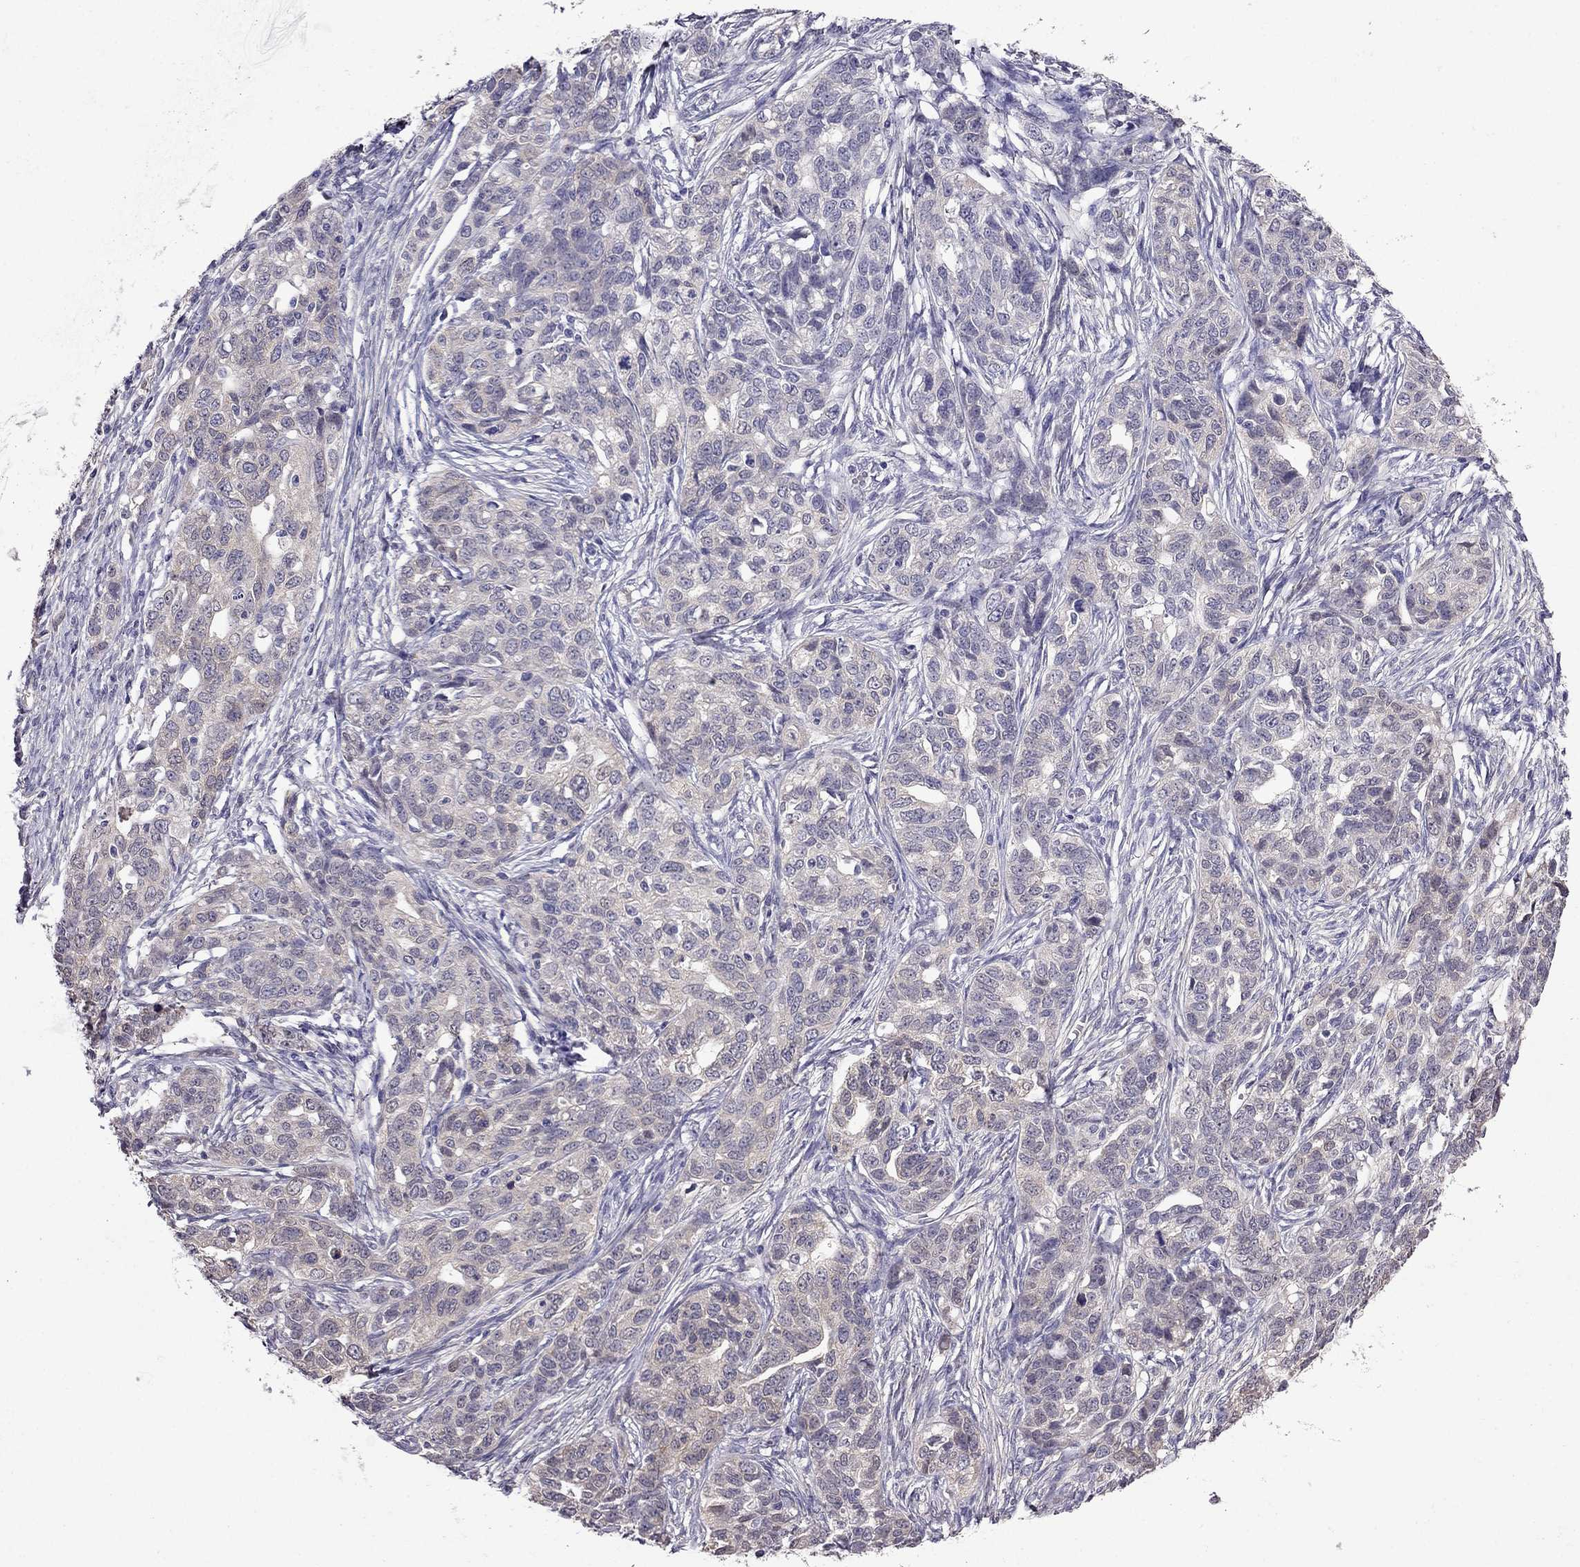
{"staining": {"intensity": "weak", "quantity": "<25%", "location": "cytoplasmic/membranous"}, "tissue": "ovarian cancer", "cell_type": "Tumor cells", "image_type": "cancer", "snomed": [{"axis": "morphology", "description": "Cystadenocarcinoma, serous, NOS"}, {"axis": "topography", "description": "Ovary"}], "caption": "A high-resolution photomicrograph shows IHC staining of ovarian serous cystadenocarcinoma, which demonstrates no significant expression in tumor cells.", "gene": "SCNN1D", "patient": {"sex": "female", "age": 71}}